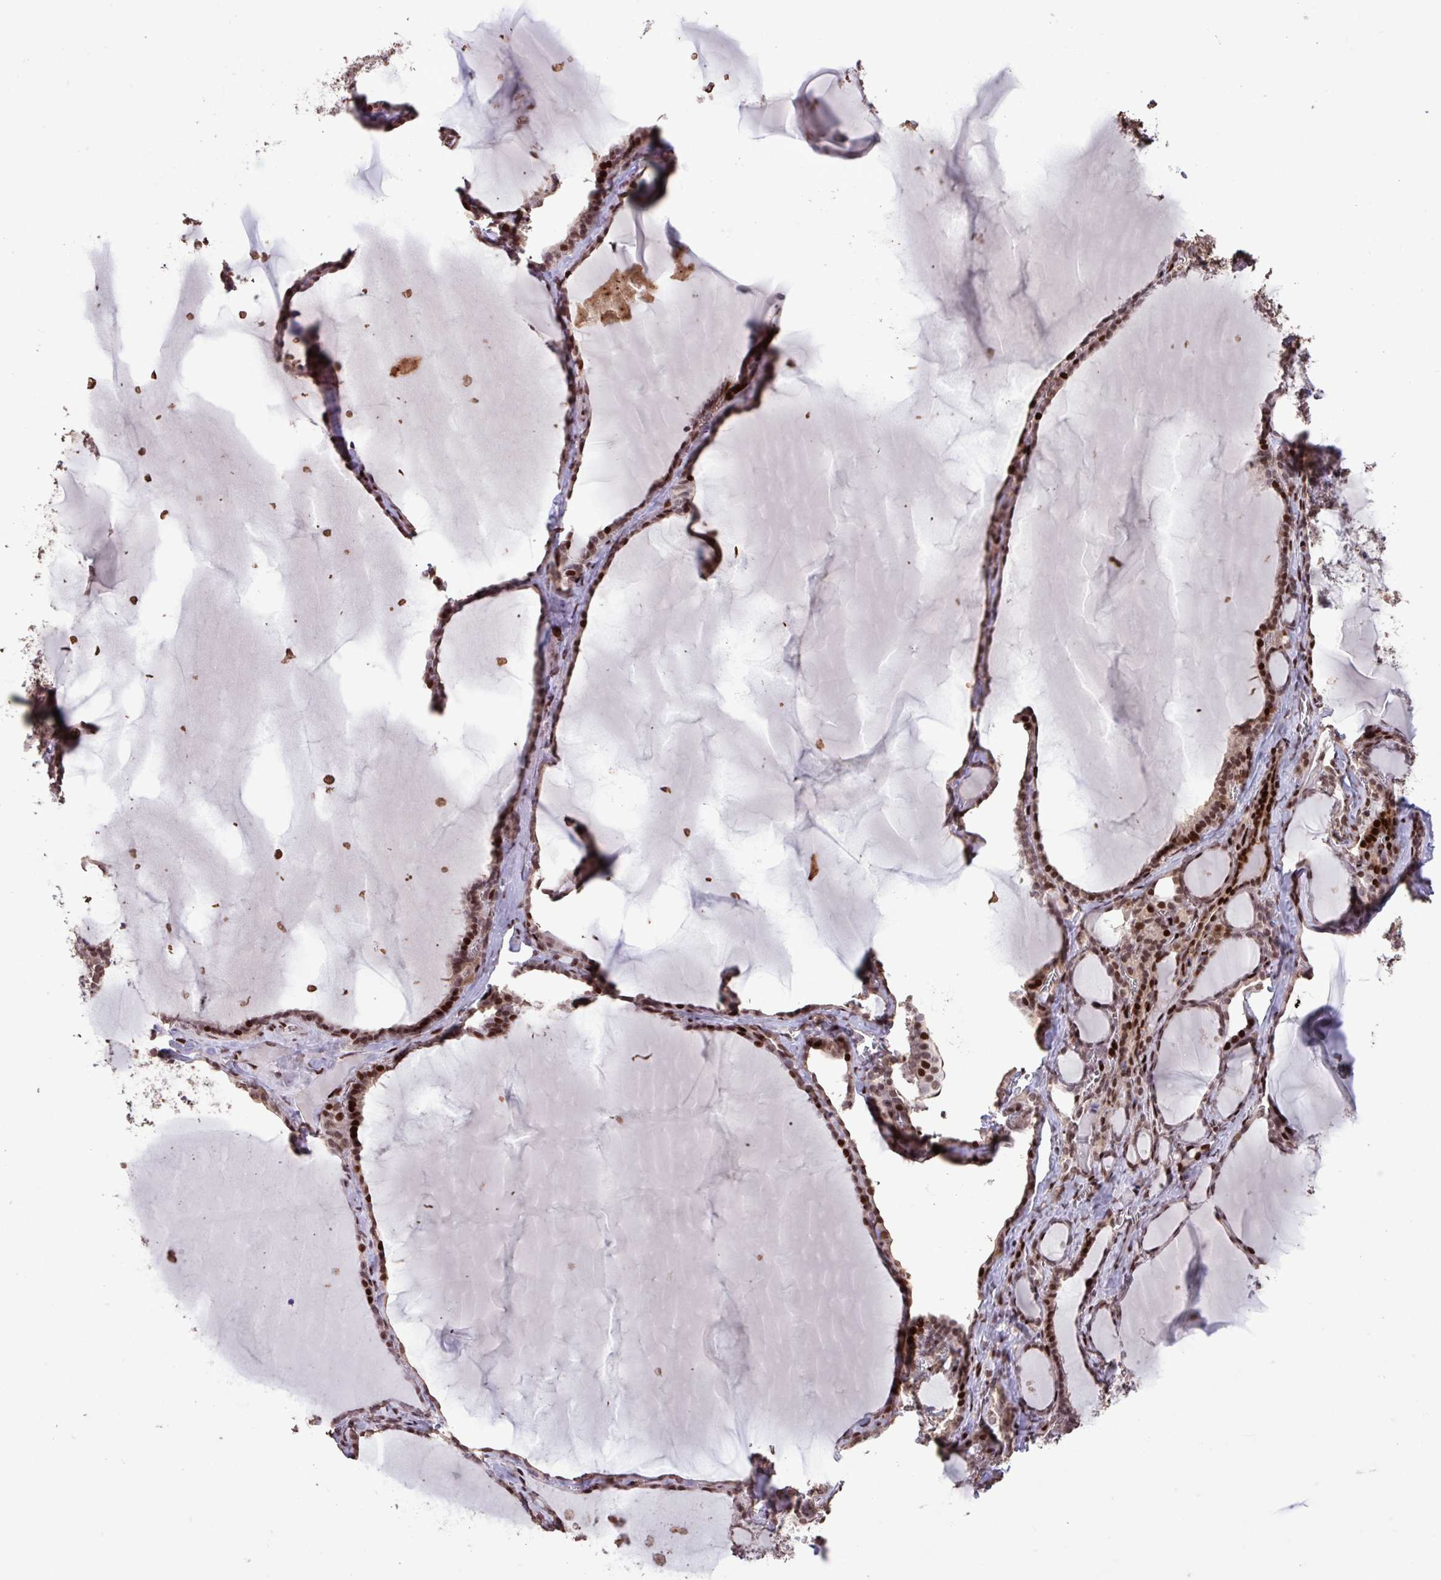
{"staining": {"intensity": "moderate", "quantity": ">75%", "location": "nuclear"}, "tissue": "thyroid gland", "cell_type": "Glandular cells", "image_type": "normal", "snomed": [{"axis": "morphology", "description": "Normal tissue, NOS"}, {"axis": "topography", "description": "Thyroid gland"}], "caption": "Immunohistochemistry image of normal thyroid gland: thyroid gland stained using IHC reveals medium levels of moderate protein expression localized specifically in the nuclear of glandular cells, appearing as a nuclear brown color.", "gene": "ZNF709", "patient": {"sex": "female", "age": 49}}